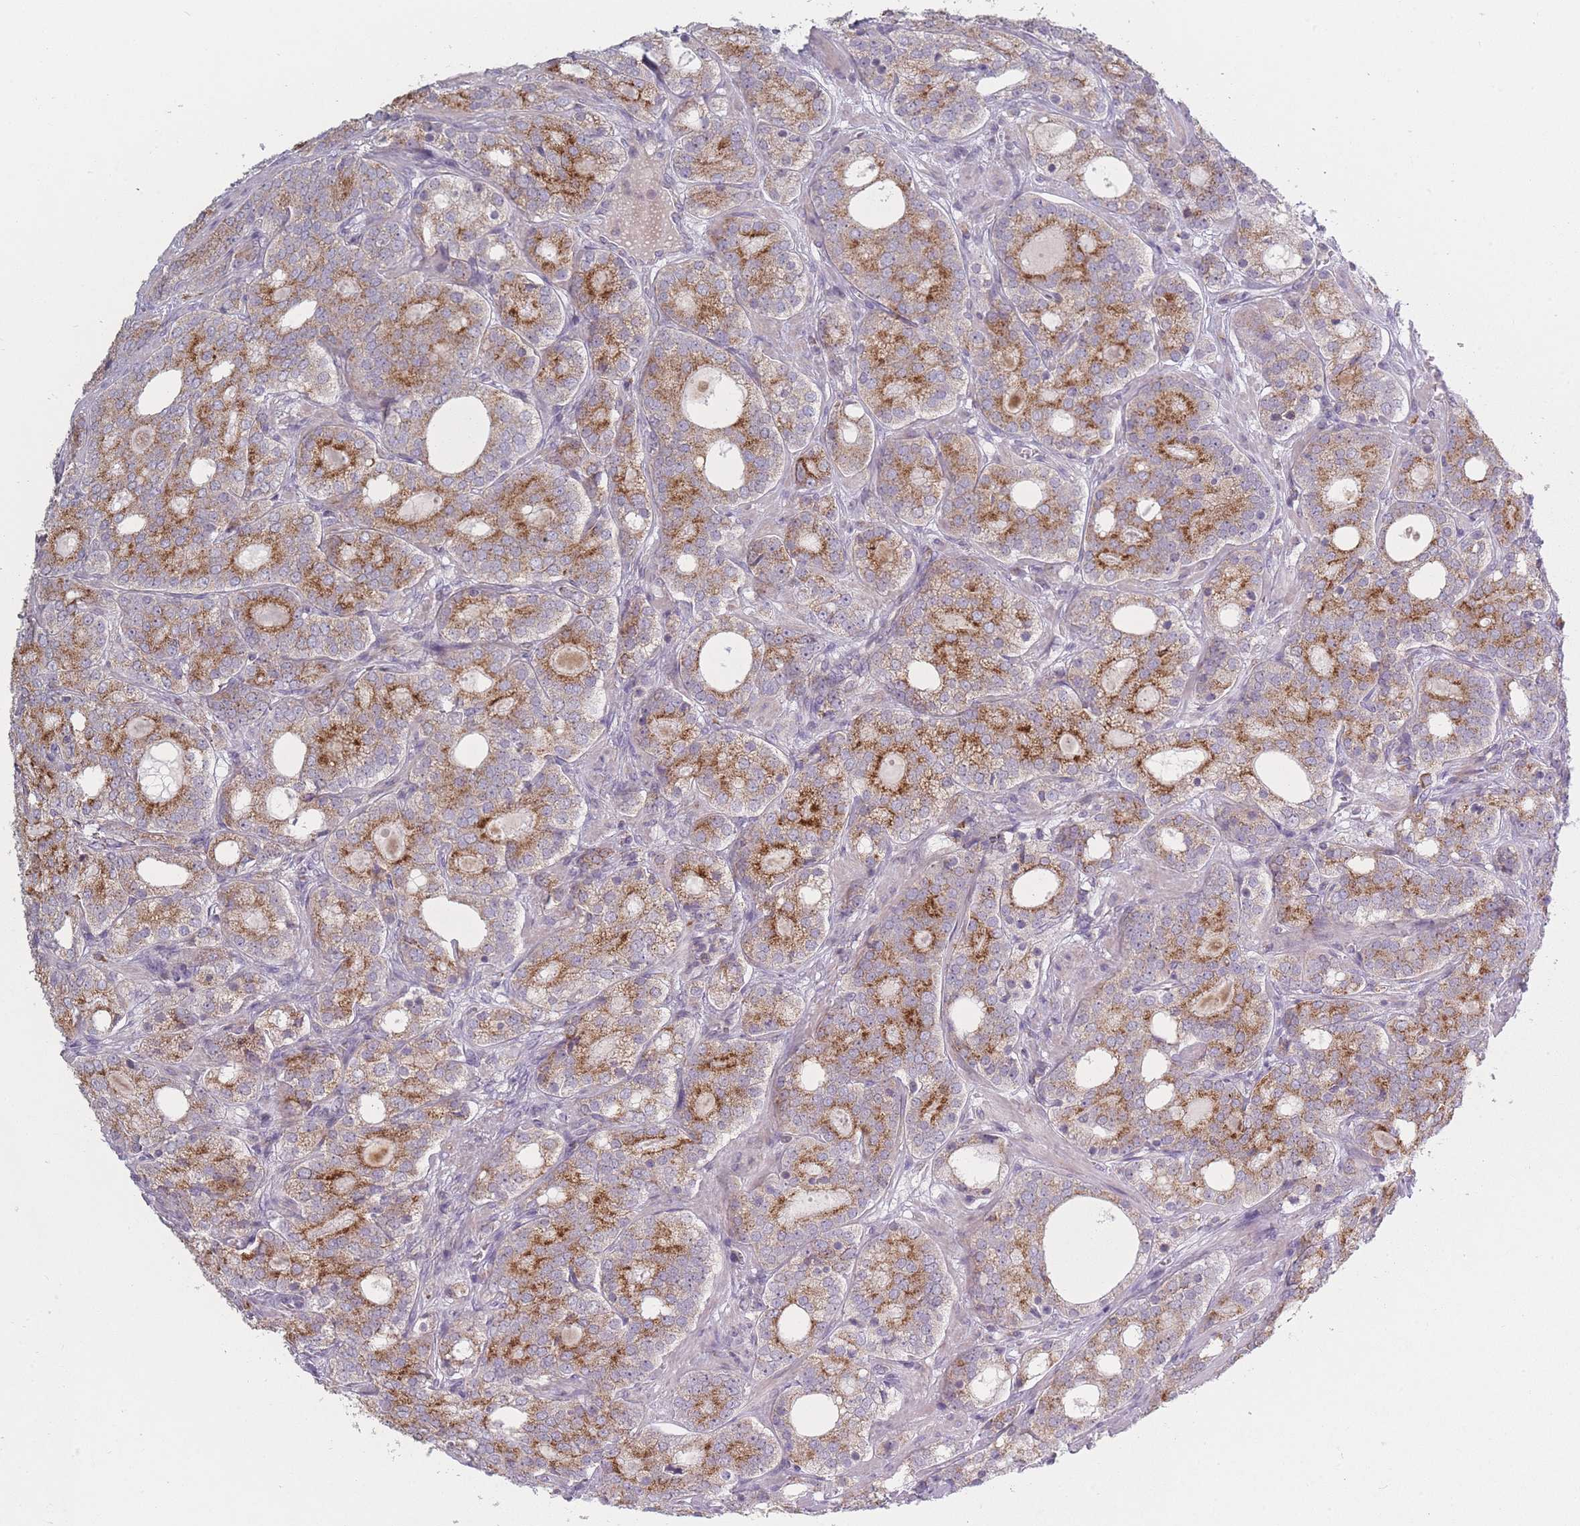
{"staining": {"intensity": "moderate", "quantity": ">75%", "location": "cytoplasmic/membranous"}, "tissue": "prostate cancer", "cell_type": "Tumor cells", "image_type": "cancer", "snomed": [{"axis": "morphology", "description": "Adenocarcinoma, High grade"}, {"axis": "topography", "description": "Prostate"}], "caption": "Protein staining by immunohistochemistry (IHC) displays moderate cytoplasmic/membranous positivity in about >75% of tumor cells in prostate cancer. Using DAB (3,3'-diaminobenzidine) (brown) and hematoxylin (blue) stains, captured at high magnification using brightfield microscopy.", "gene": "PEX11B", "patient": {"sex": "male", "age": 64}}